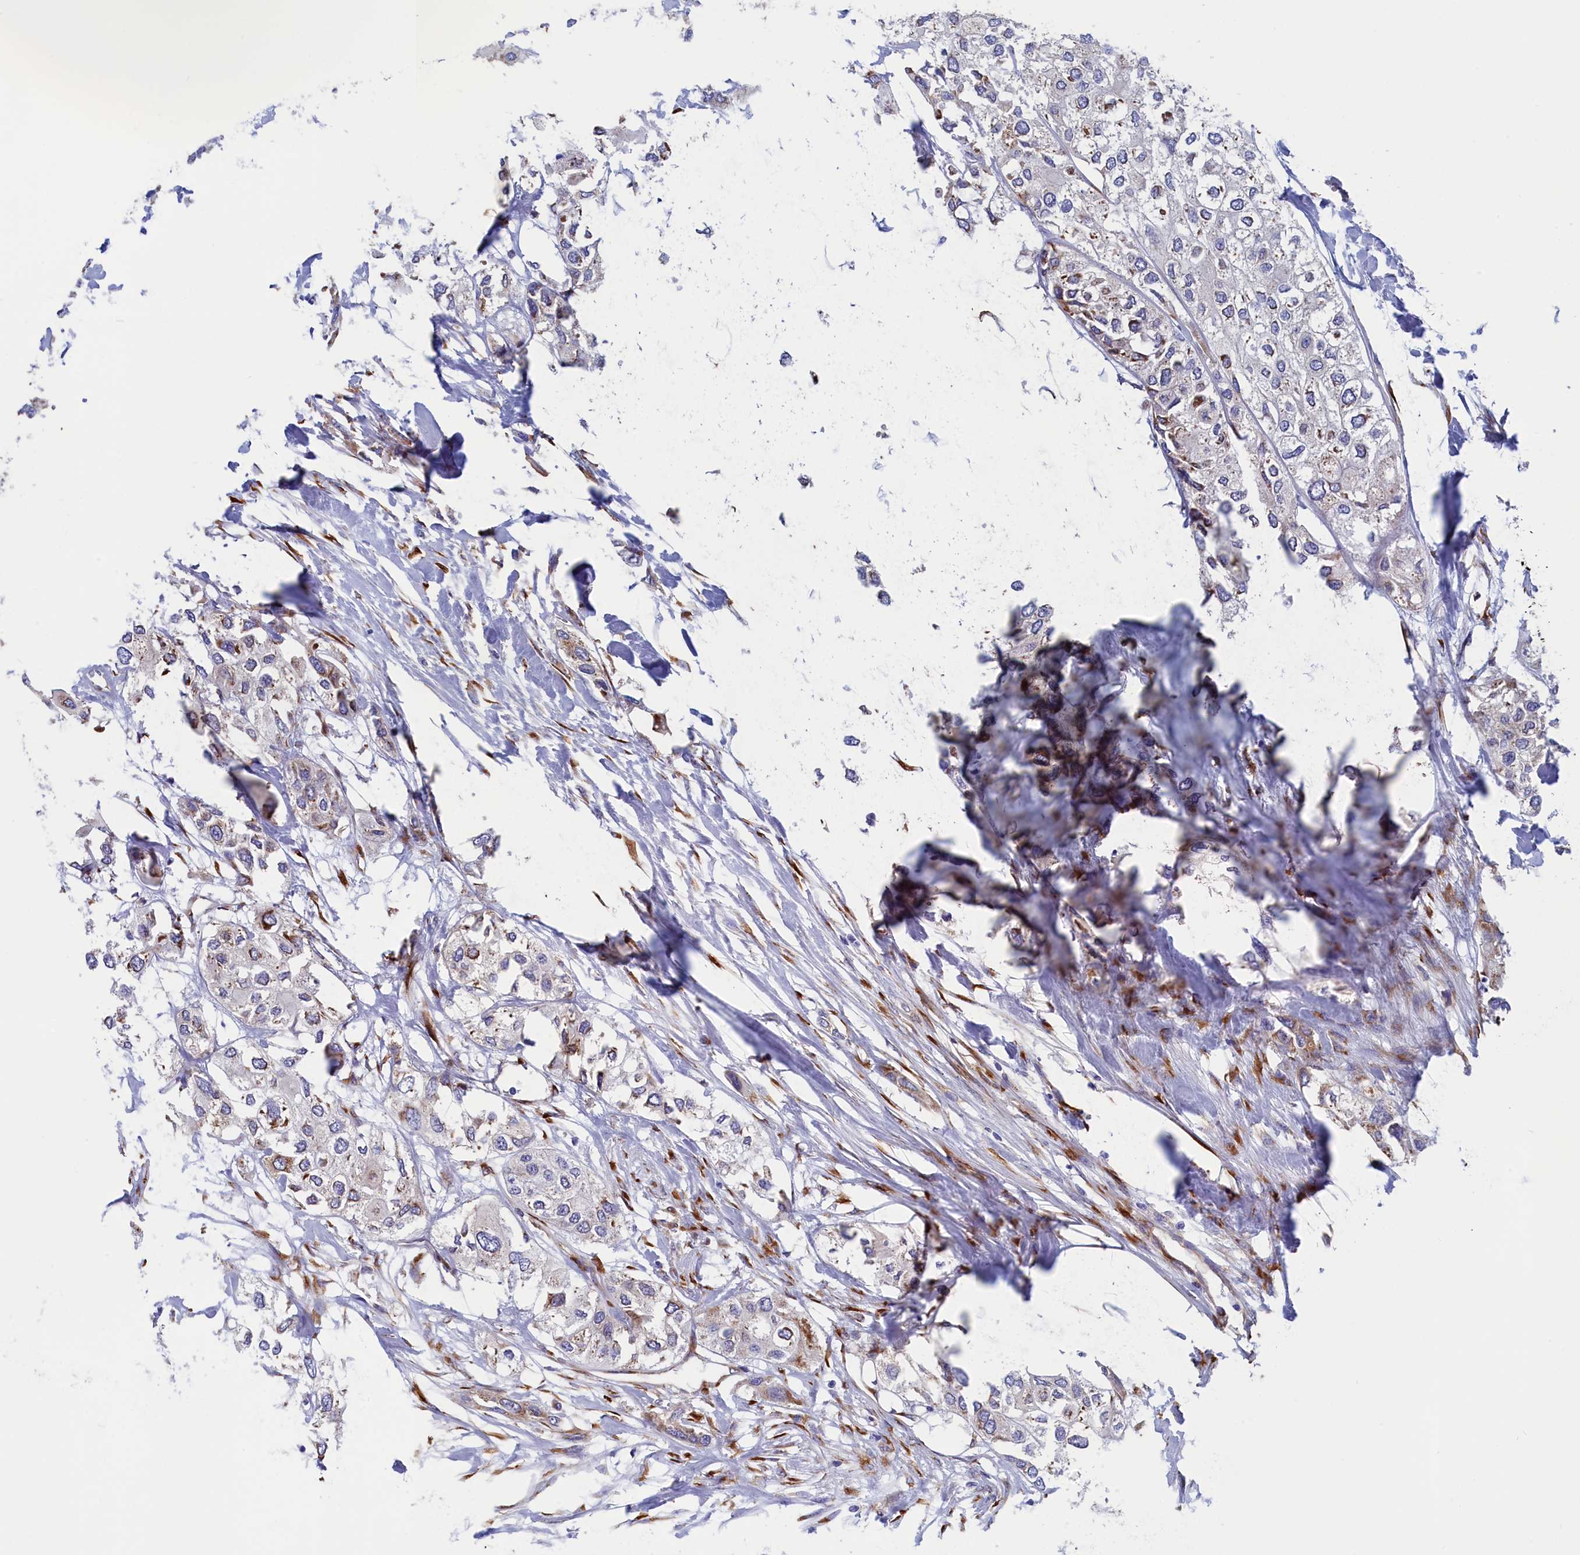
{"staining": {"intensity": "moderate", "quantity": "<25%", "location": "cytoplasmic/membranous"}, "tissue": "urothelial cancer", "cell_type": "Tumor cells", "image_type": "cancer", "snomed": [{"axis": "morphology", "description": "Urothelial carcinoma, High grade"}, {"axis": "topography", "description": "Urinary bladder"}], "caption": "Immunohistochemistry image of neoplastic tissue: high-grade urothelial carcinoma stained using IHC shows low levels of moderate protein expression localized specifically in the cytoplasmic/membranous of tumor cells, appearing as a cytoplasmic/membranous brown color.", "gene": "CCDC68", "patient": {"sex": "male", "age": 64}}